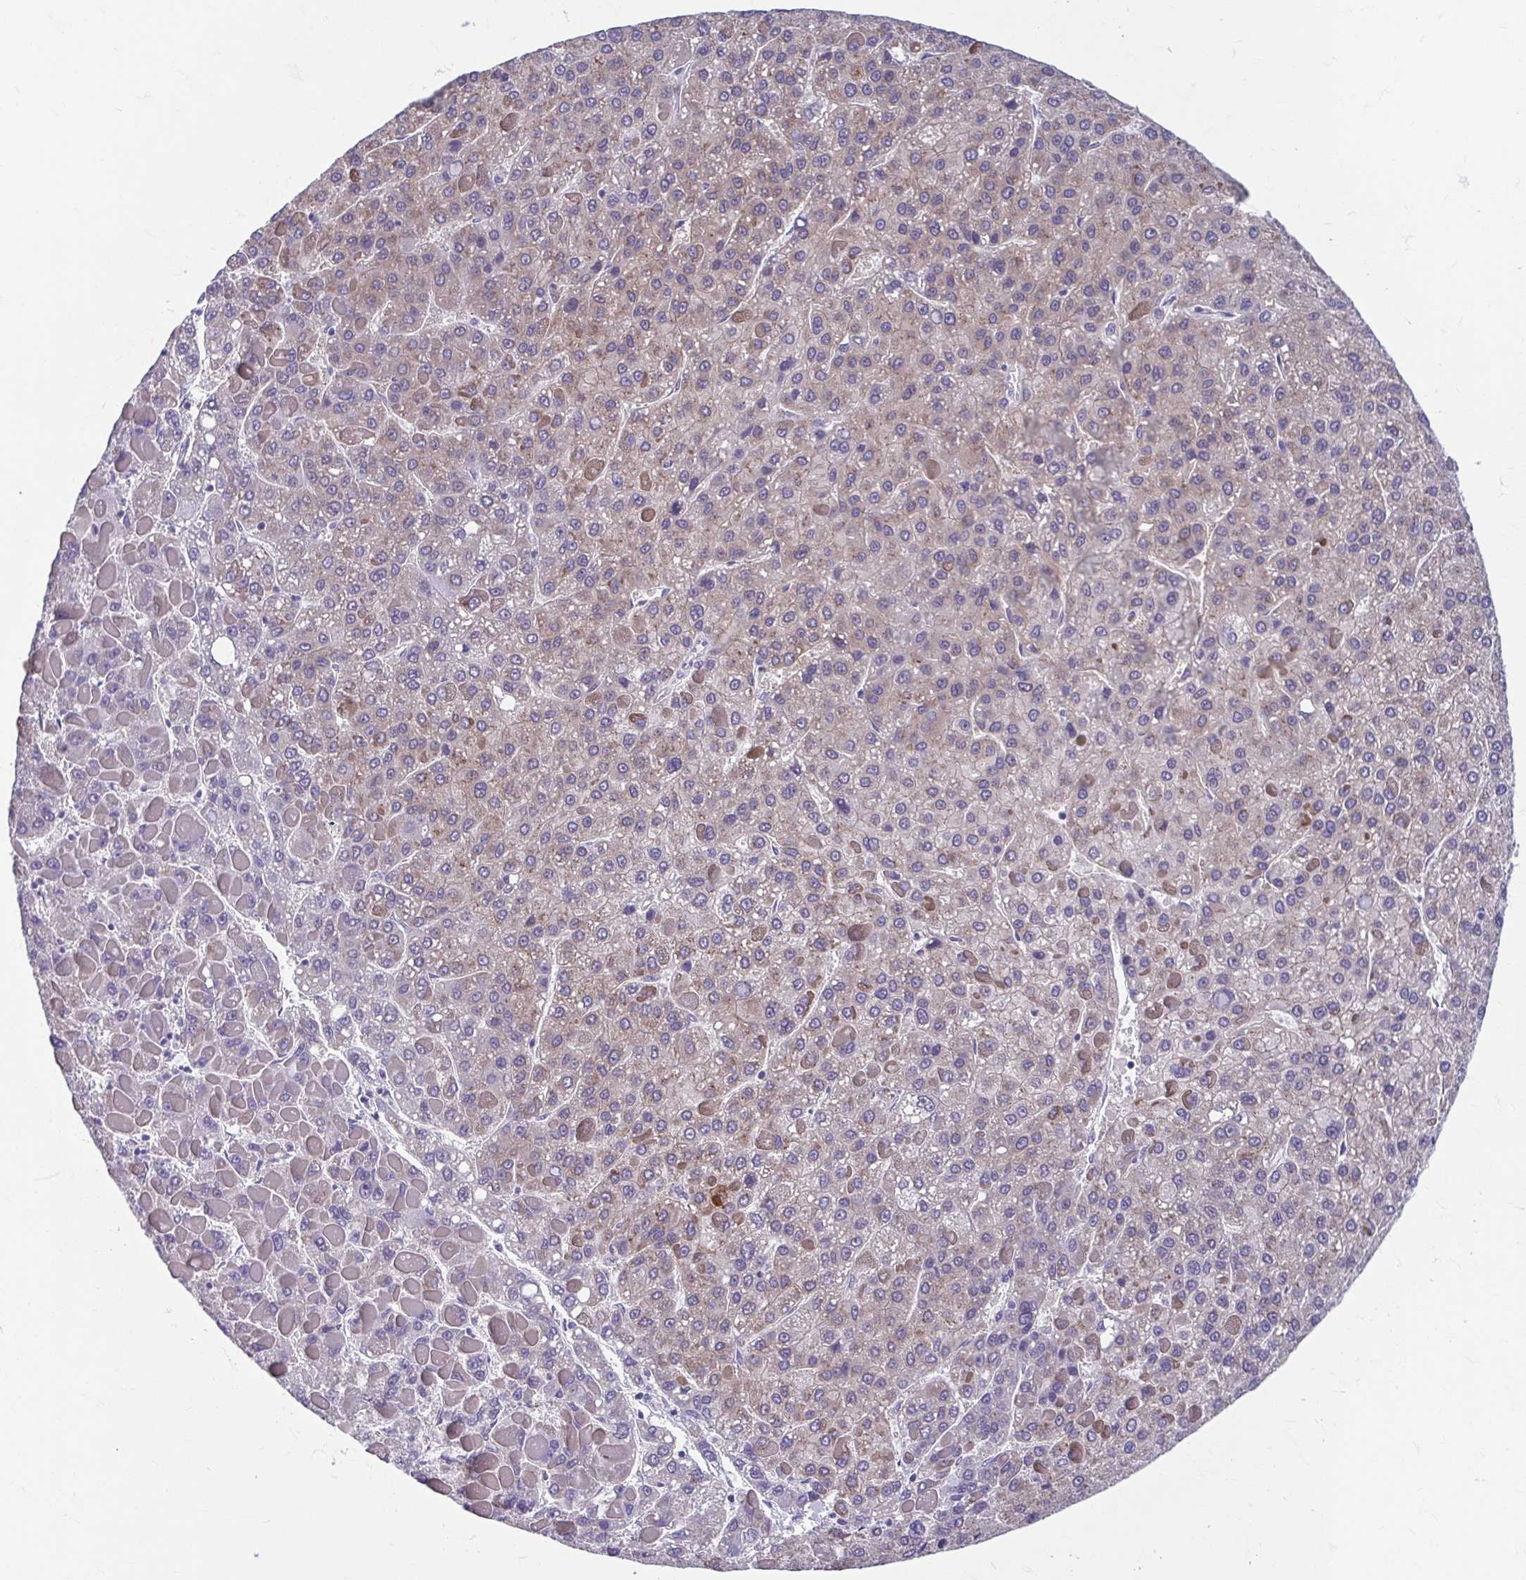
{"staining": {"intensity": "weak", "quantity": "<25%", "location": "cytoplasmic/membranous"}, "tissue": "liver cancer", "cell_type": "Tumor cells", "image_type": "cancer", "snomed": [{"axis": "morphology", "description": "Carcinoma, Hepatocellular, NOS"}, {"axis": "topography", "description": "Liver"}], "caption": "This is an immunohistochemistry micrograph of liver hepatocellular carcinoma. There is no expression in tumor cells.", "gene": "TMEM108", "patient": {"sex": "female", "age": 82}}